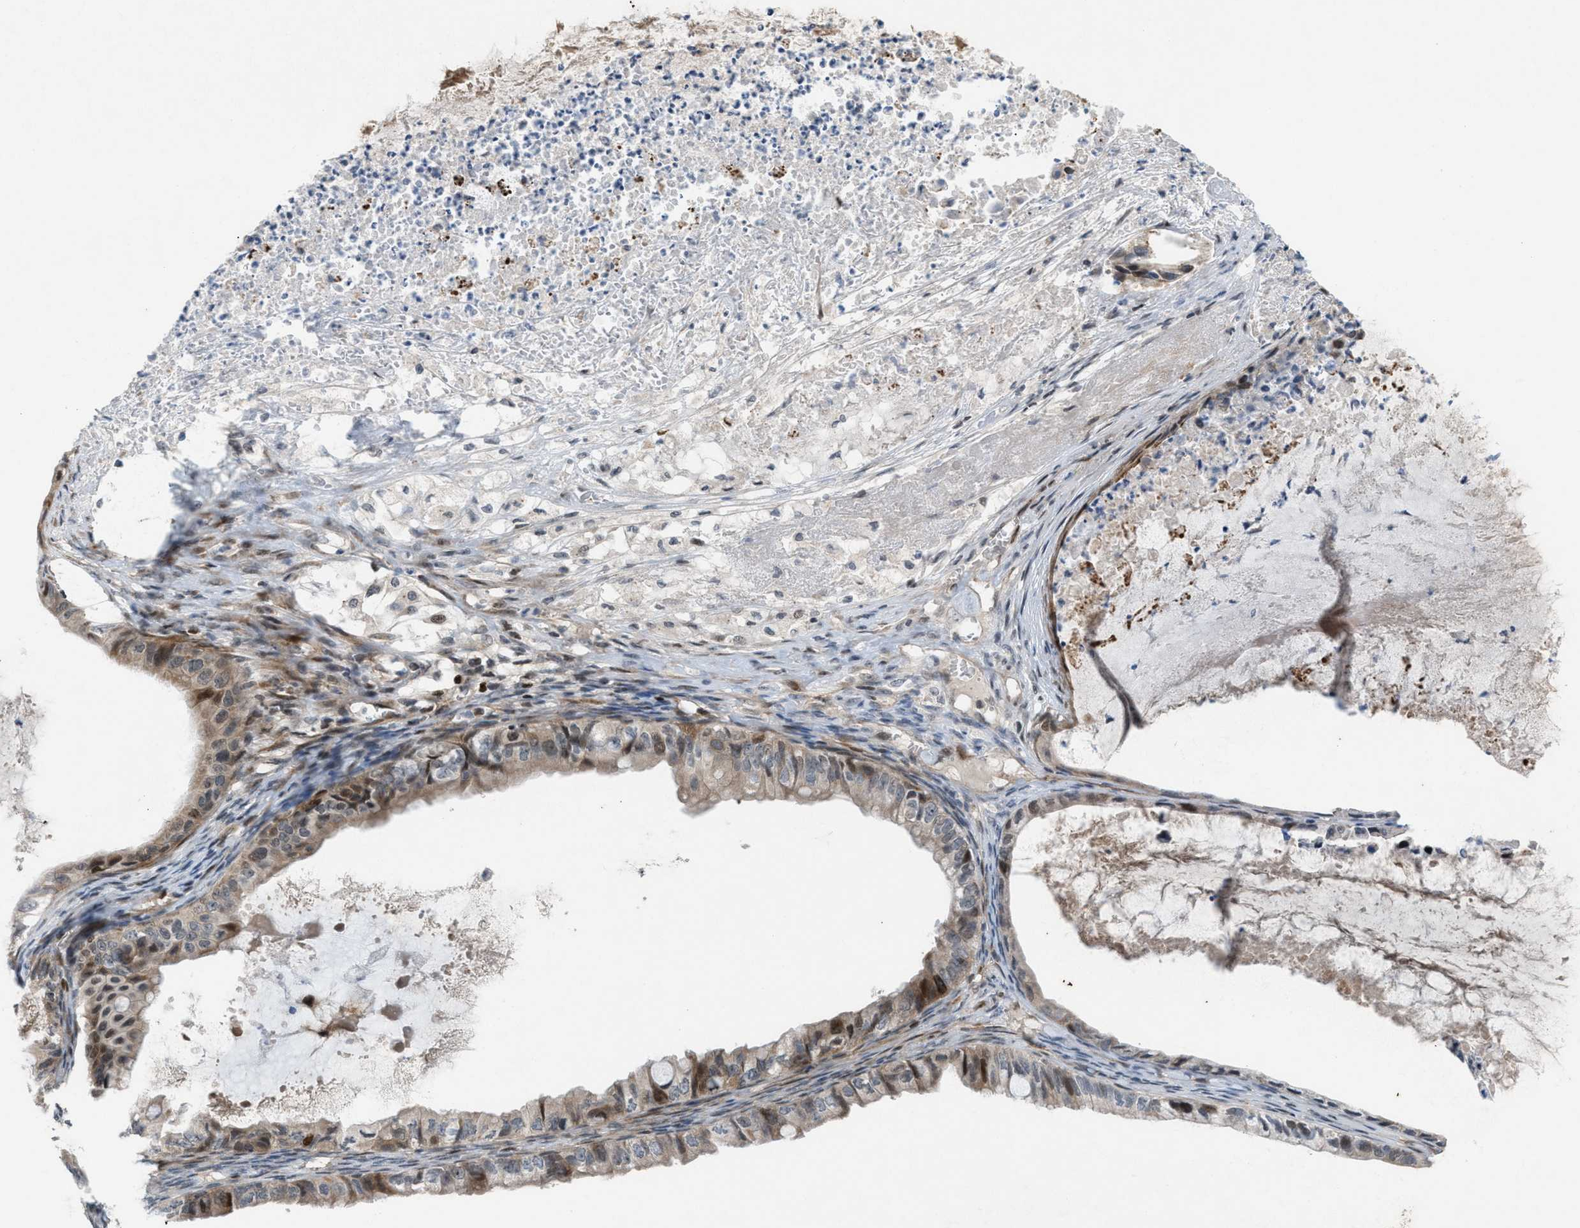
{"staining": {"intensity": "weak", "quantity": ">75%", "location": "cytoplasmic/membranous"}, "tissue": "ovarian cancer", "cell_type": "Tumor cells", "image_type": "cancer", "snomed": [{"axis": "morphology", "description": "Cystadenocarcinoma, mucinous, NOS"}, {"axis": "topography", "description": "Ovary"}], "caption": "Human ovarian cancer stained with a brown dye reveals weak cytoplasmic/membranous positive staining in about >75% of tumor cells.", "gene": "ZNF276", "patient": {"sex": "female", "age": 80}}